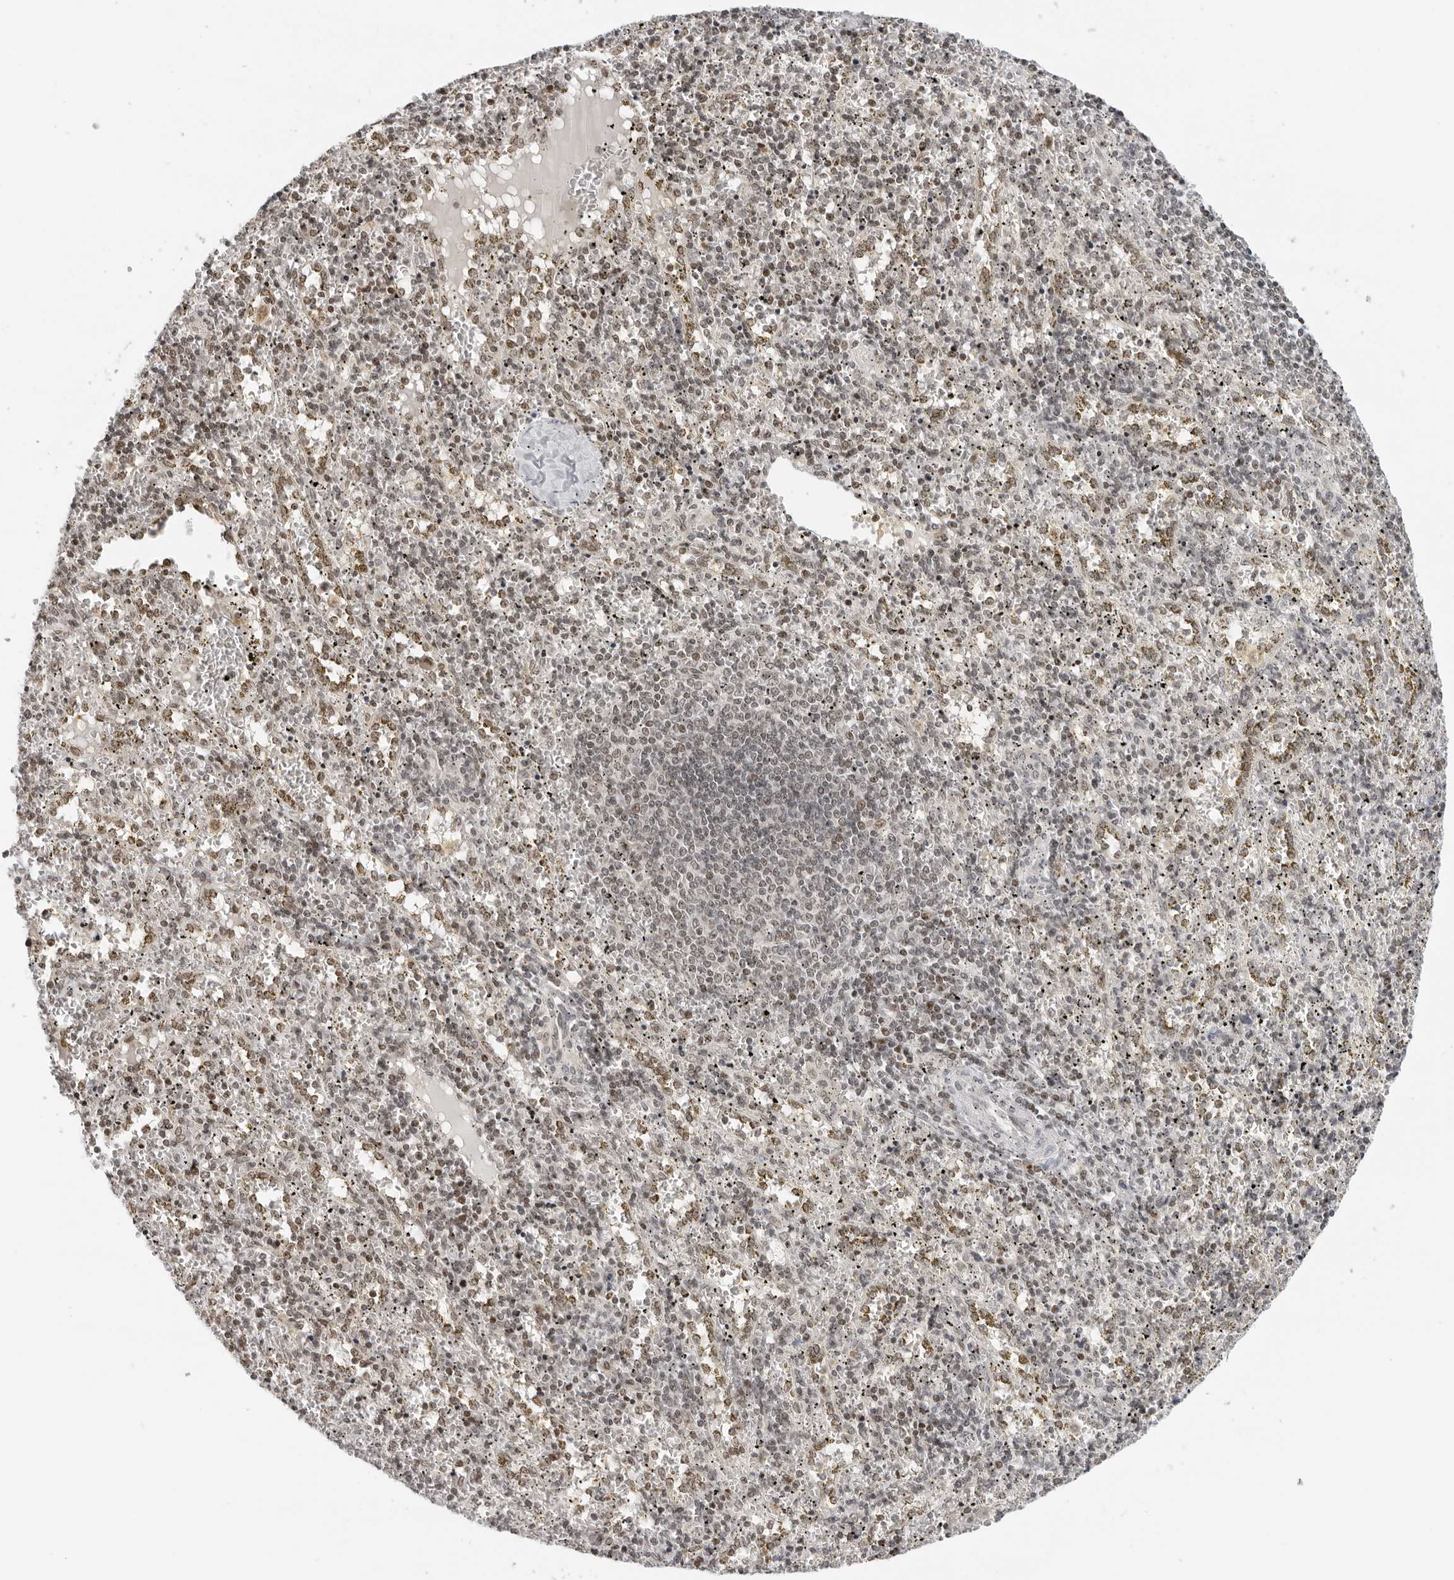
{"staining": {"intensity": "weak", "quantity": "25%-75%", "location": "nuclear"}, "tissue": "spleen", "cell_type": "Cells in red pulp", "image_type": "normal", "snomed": [{"axis": "morphology", "description": "Normal tissue, NOS"}, {"axis": "topography", "description": "Spleen"}], "caption": "This is a histology image of IHC staining of normal spleen, which shows weak positivity in the nuclear of cells in red pulp.", "gene": "MSH6", "patient": {"sex": "male", "age": 11}}